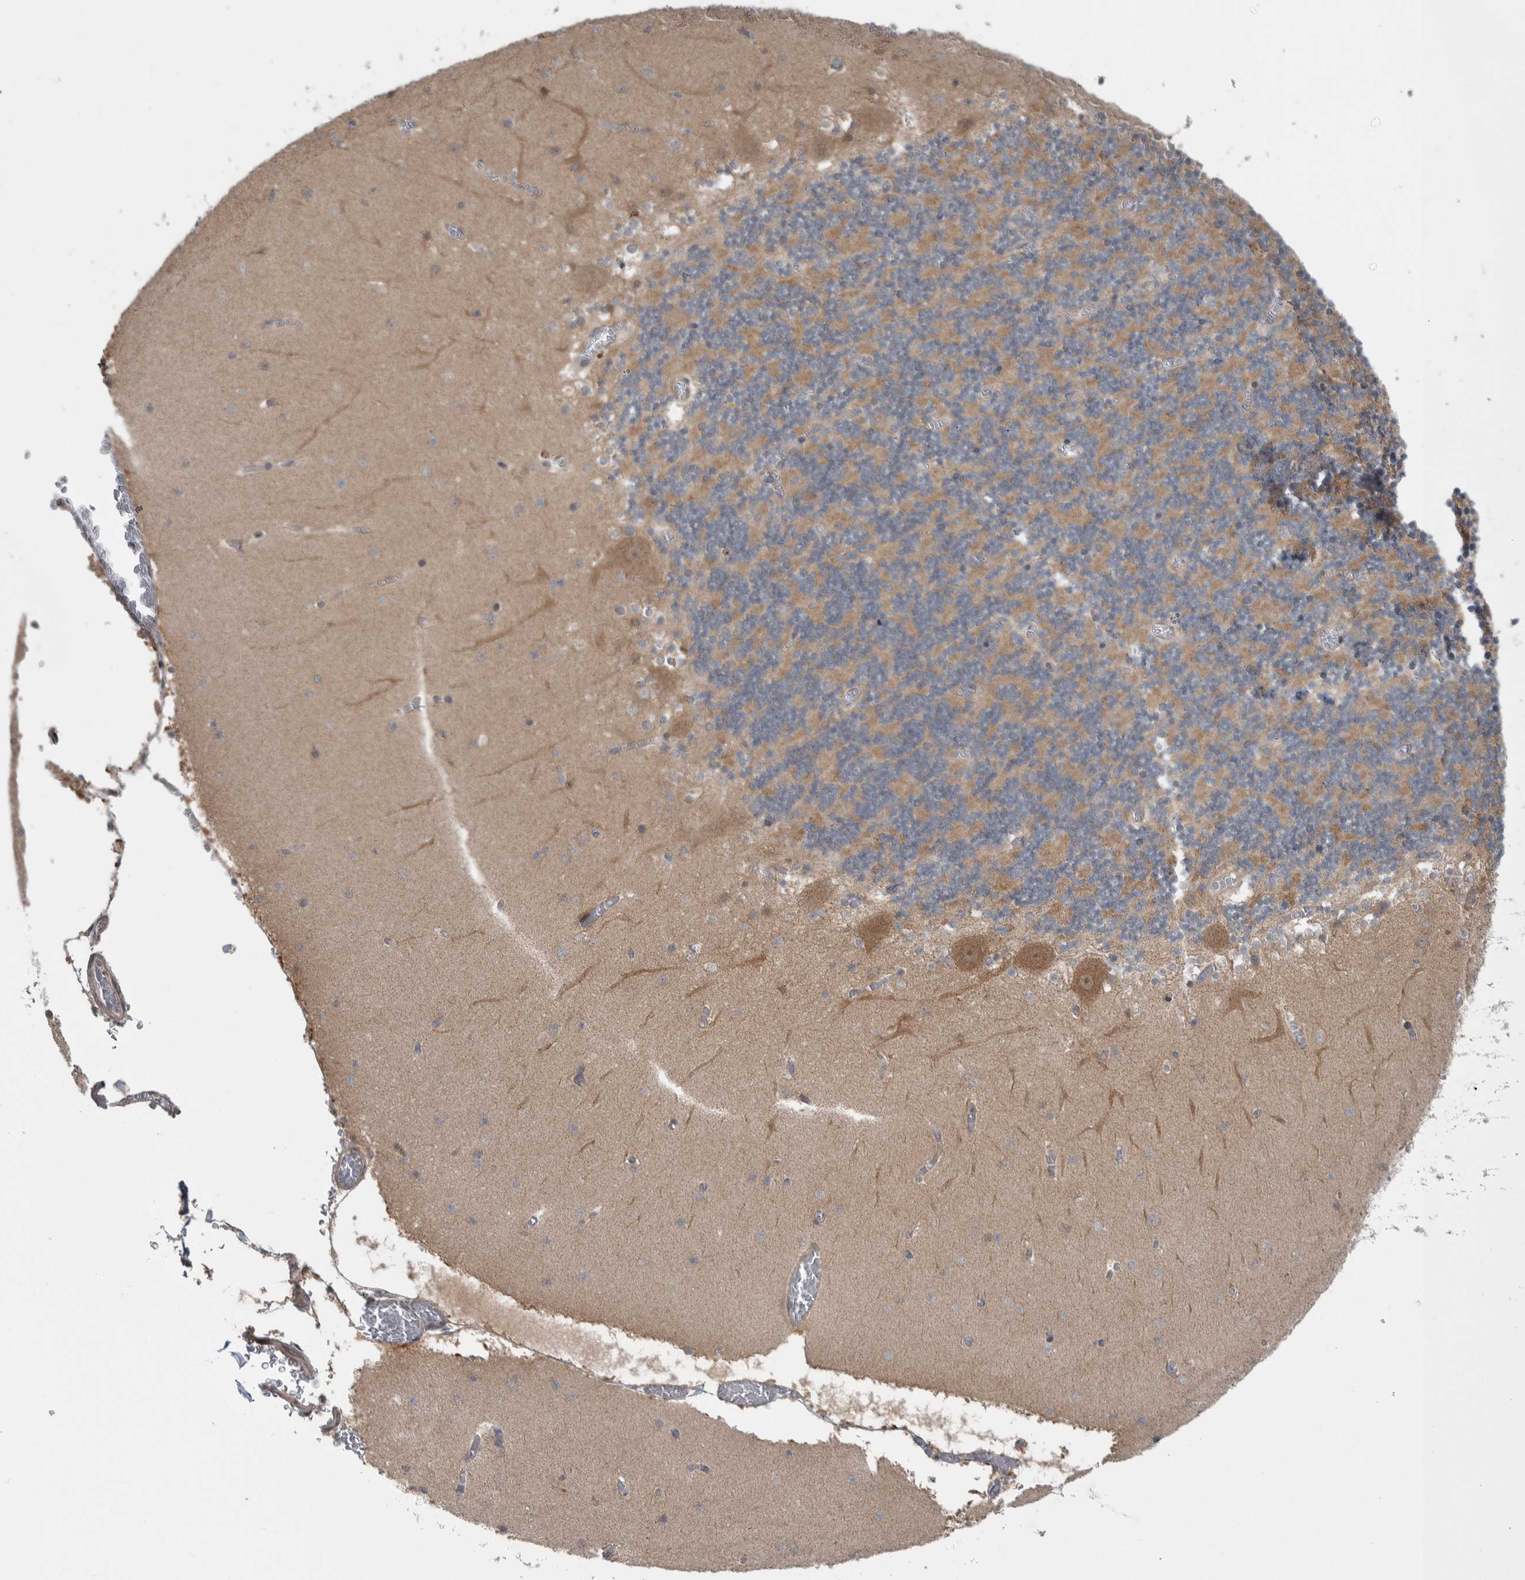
{"staining": {"intensity": "moderate", "quantity": ">75%", "location": "cytoplasmic/membranous"}, "tissue": "cerebellum", "cell_type": "Cells in granular layer", "image_type": "normal", "snomed": [{"axis": "morphology", "description": "Normal tissue, NOS"}, {"axis": "topography", "description": "Cerebellum"}], "caption": "Immunohistochemistry (IHC) of benign cerebellum reveals medium levels of moderate cytoplasmic/membranous positivity in about >75% of cells in granular layer. Nuclei are stained in blue.", "gene": "CWC27", "patient": {"sex": "female", "age": 28}}